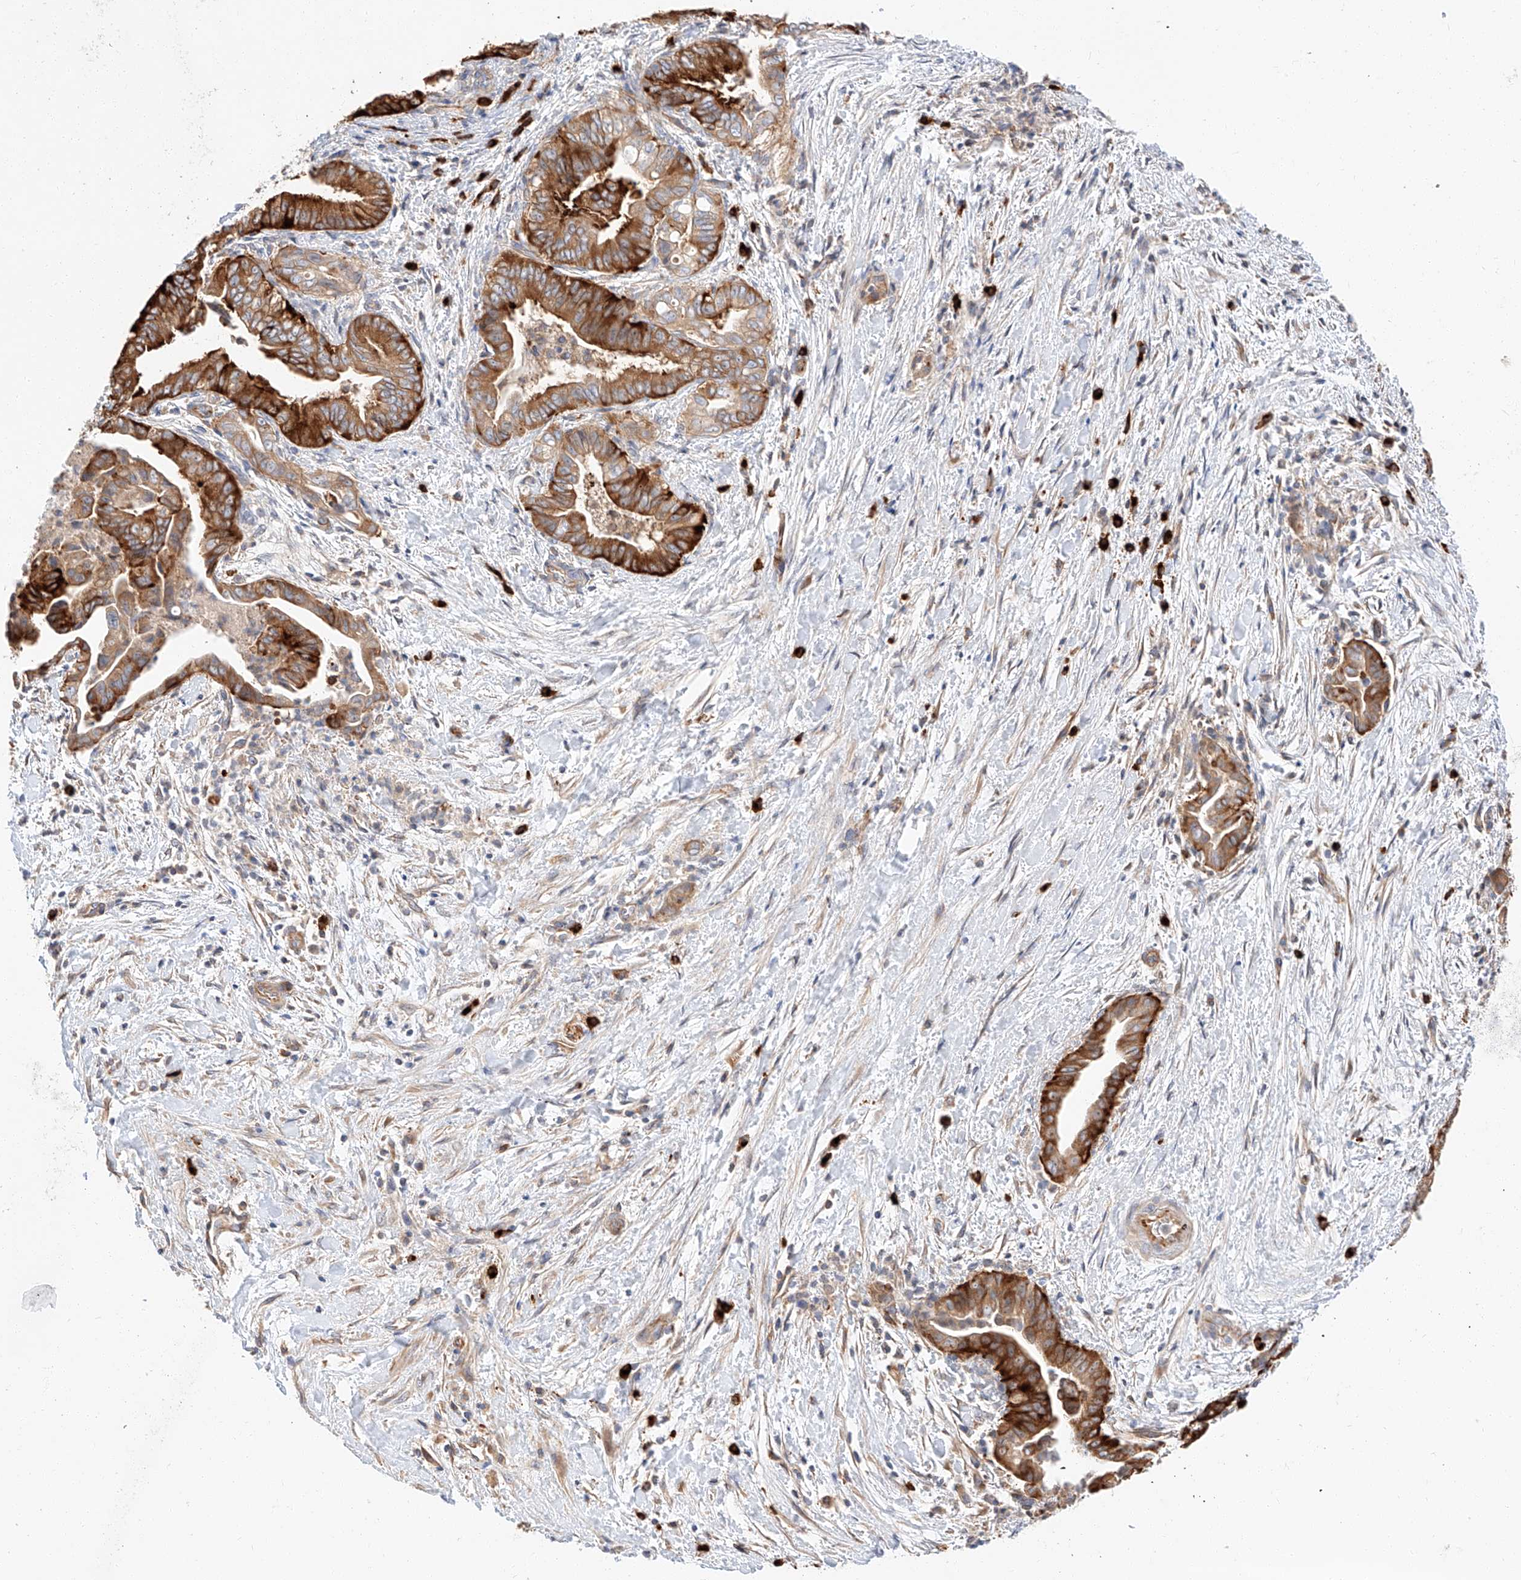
{"staining": {"intensity": "strong", "quantity": ">75%", "location": "cytoplasmic/membranous"}, "tissue": "pancreatic cancer", "cell_type": "Tumor cells", "image_type": "cancer", "snomed": [{"axis": "morphology", "description": "Adenocarcinoma, NOS"}, {"axis": "topography", "description": "Pancreas"}], "caption": "A high amount of strong cytoplasmic/membranous staining is seen in approximately >75% of tumor cells in pancreatic adenocarcinoma tissue. The protein is shown in brown color, while the nuclei are stained blue.", "gene": "GLMN", "patient": {"sex": "male", "age": 75}}